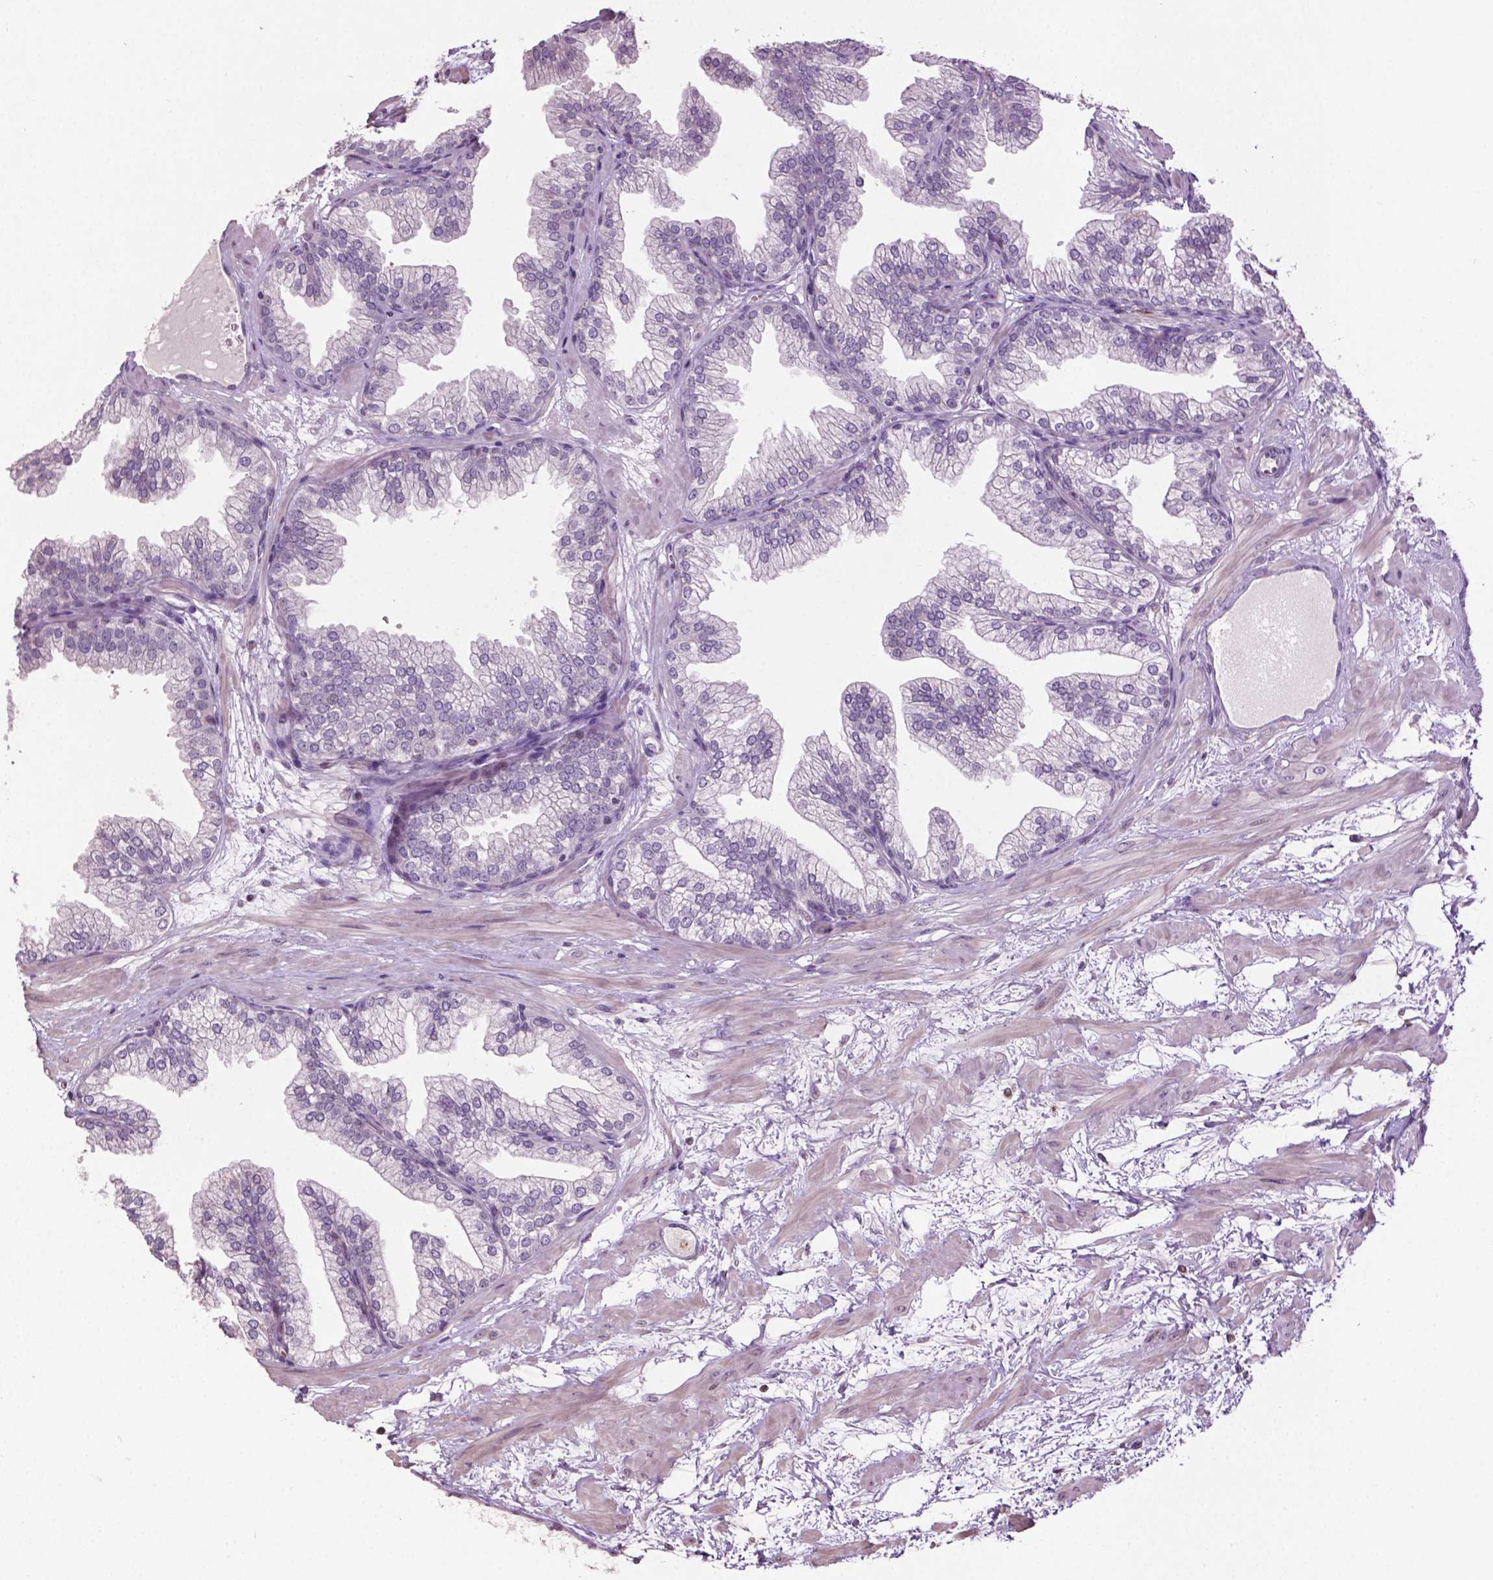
{"staining": {"intensity": "negative", "quantity": "none", "location": "none"}, "tissue": "prostate", "cell_type": "Glandular cells", "image_type": "normal", "snomed": [{"axis": "morphology", "description": "Normal tissue, NOS"}, {"axis": "topography", "description": "Prostate"}], "caption": "Immunohistochemical staining of normal prostate shows no significant positivity in glandular cells.", "gene": "NTNG2", "patient": {"sex": "male", "age": 37}}